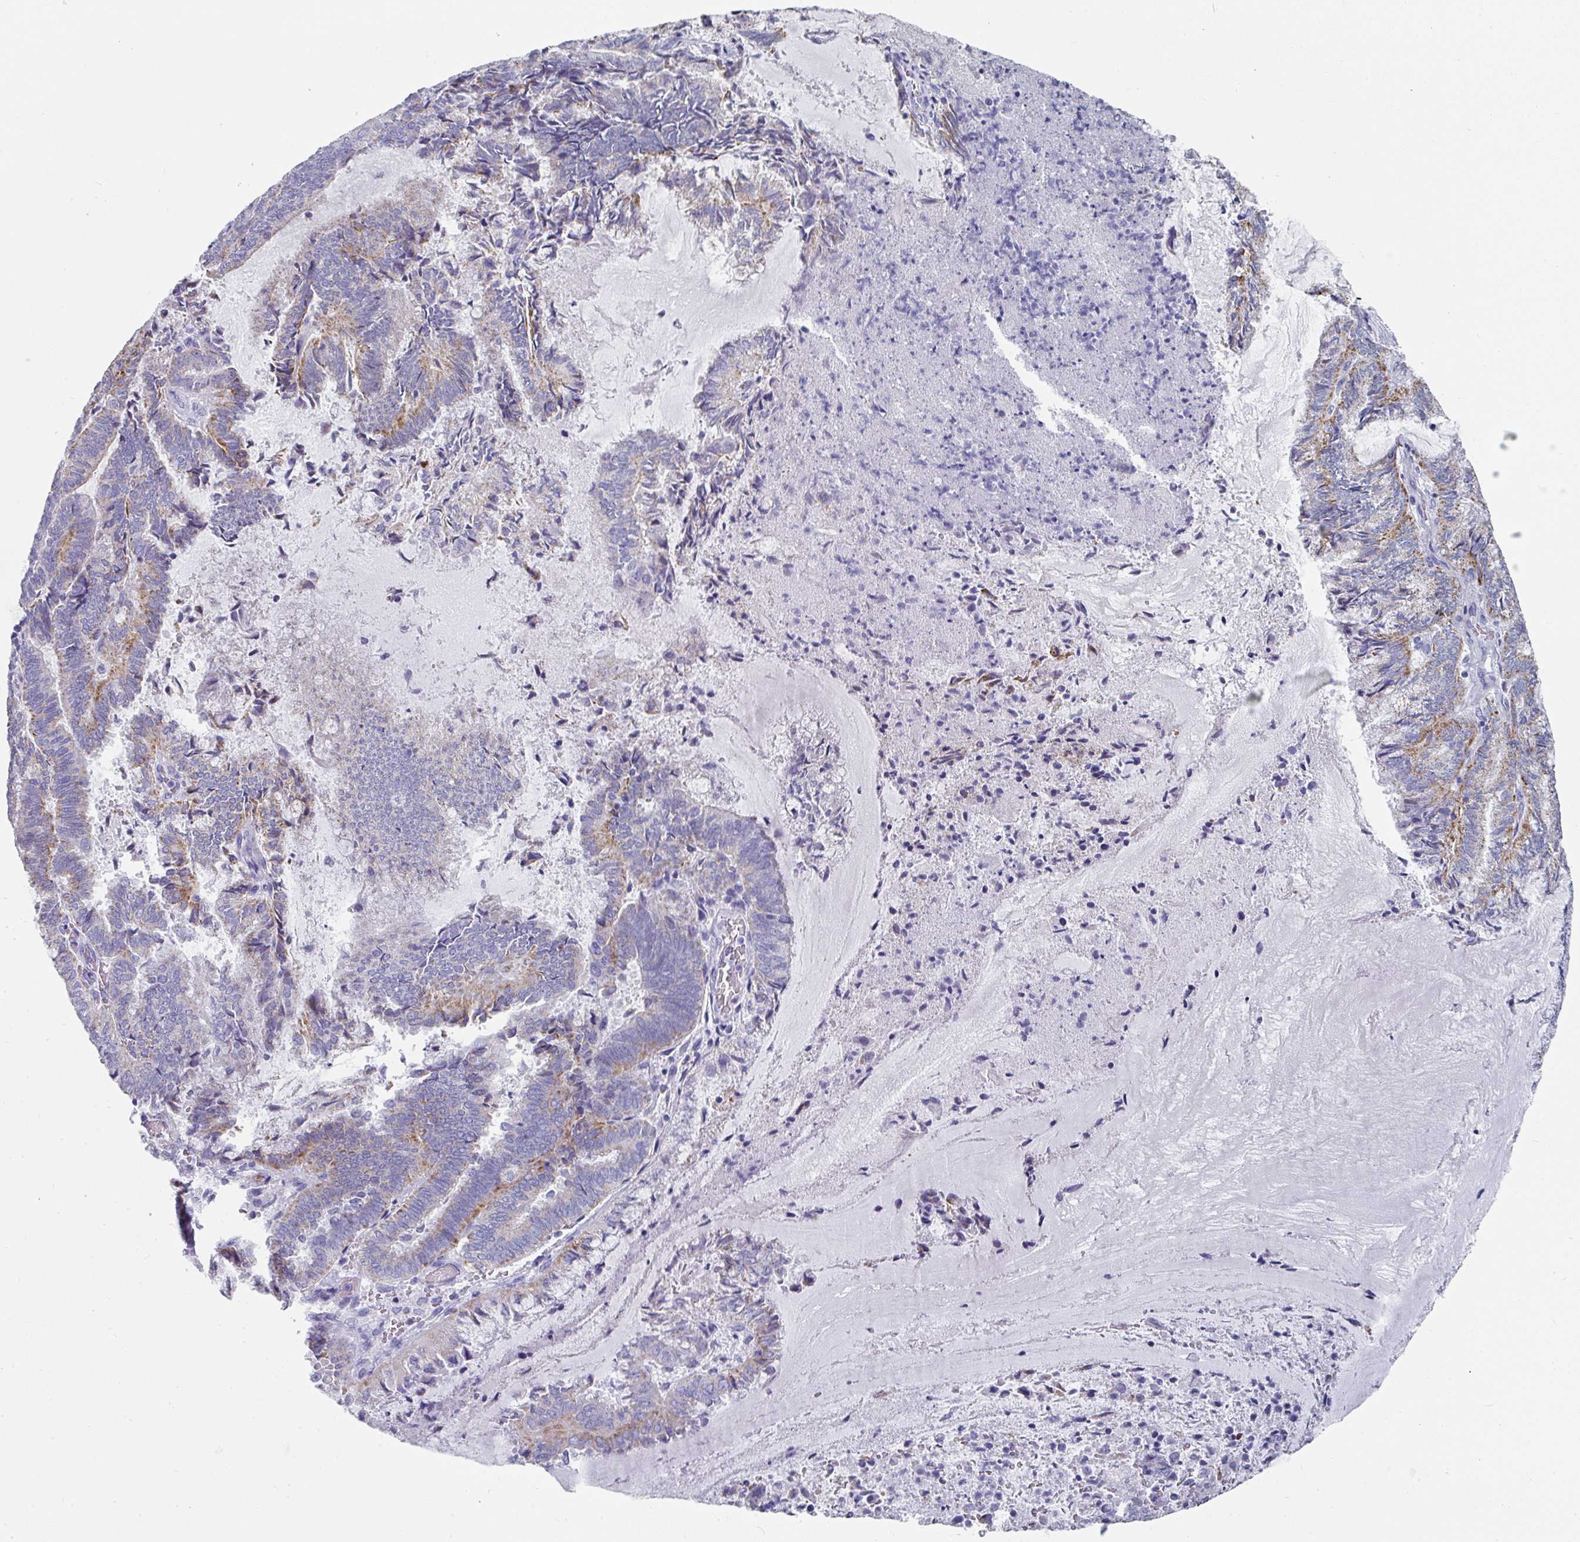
{"staining": {"intensity": "moderate", "quantity": "25%-75%", "location": "cytoplasmic/membranous"}, "tissue": "endometrial cancer", "cell_type": "Tumor cells", "image_type": "cancer", "snomed": [{"axis": "morphology", "description": "Adenocarcinoma, NOS"}, {"axis": "topography", "description": "Endometrium"}], "caption": "Protein staining by immunohistochemistry demonstrates moderate cytoplasmic/membranous positivity in about 25%-75% of tumor cells in adenocarcinoma (endometrial).", "gene": "SETBP1", "patient": {"sex": "female", "age": 80}}